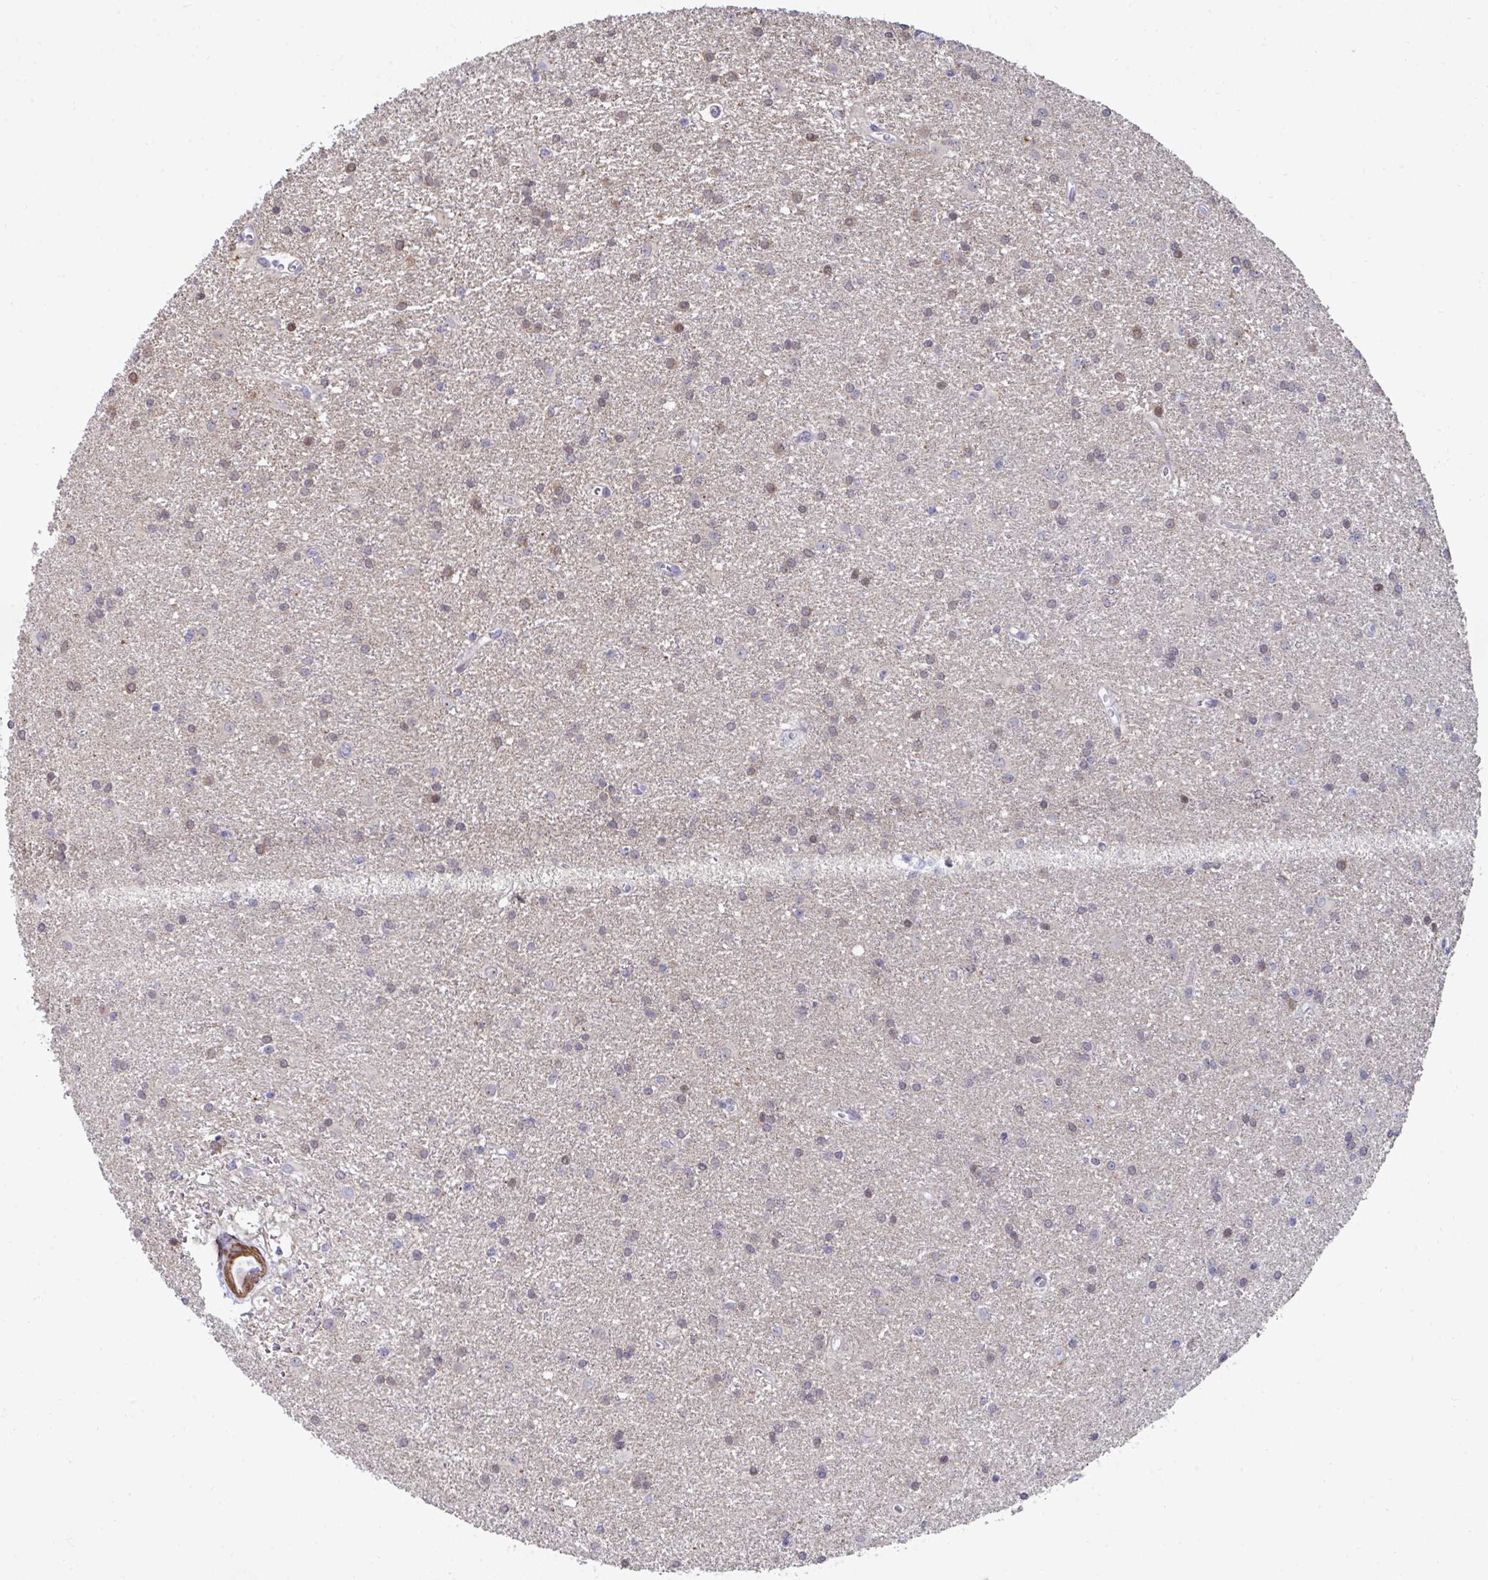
{"staining": {"intensity": "weak", "quantity": "25%-75%", "location": "cytoplasmic/membranous"}, "tissue": "glioma", "cell_type": "Tumor cells", "image_type": "cancer", "snomed": [{"axis": "morphology", "description": "Glioma, malignant, High grade"}, {"axis": "topography", "description": "Brain"}], "caption": "DAB (3,3'-diaminobenzidine) immunohistochemical staining of glioma demonstrates weak cytoplasmic/membranous protein positivity in approximately 25%-75% of tumor cells.", "gene": "FBXL13", "patient": {"sex": "female", "age": 50}}